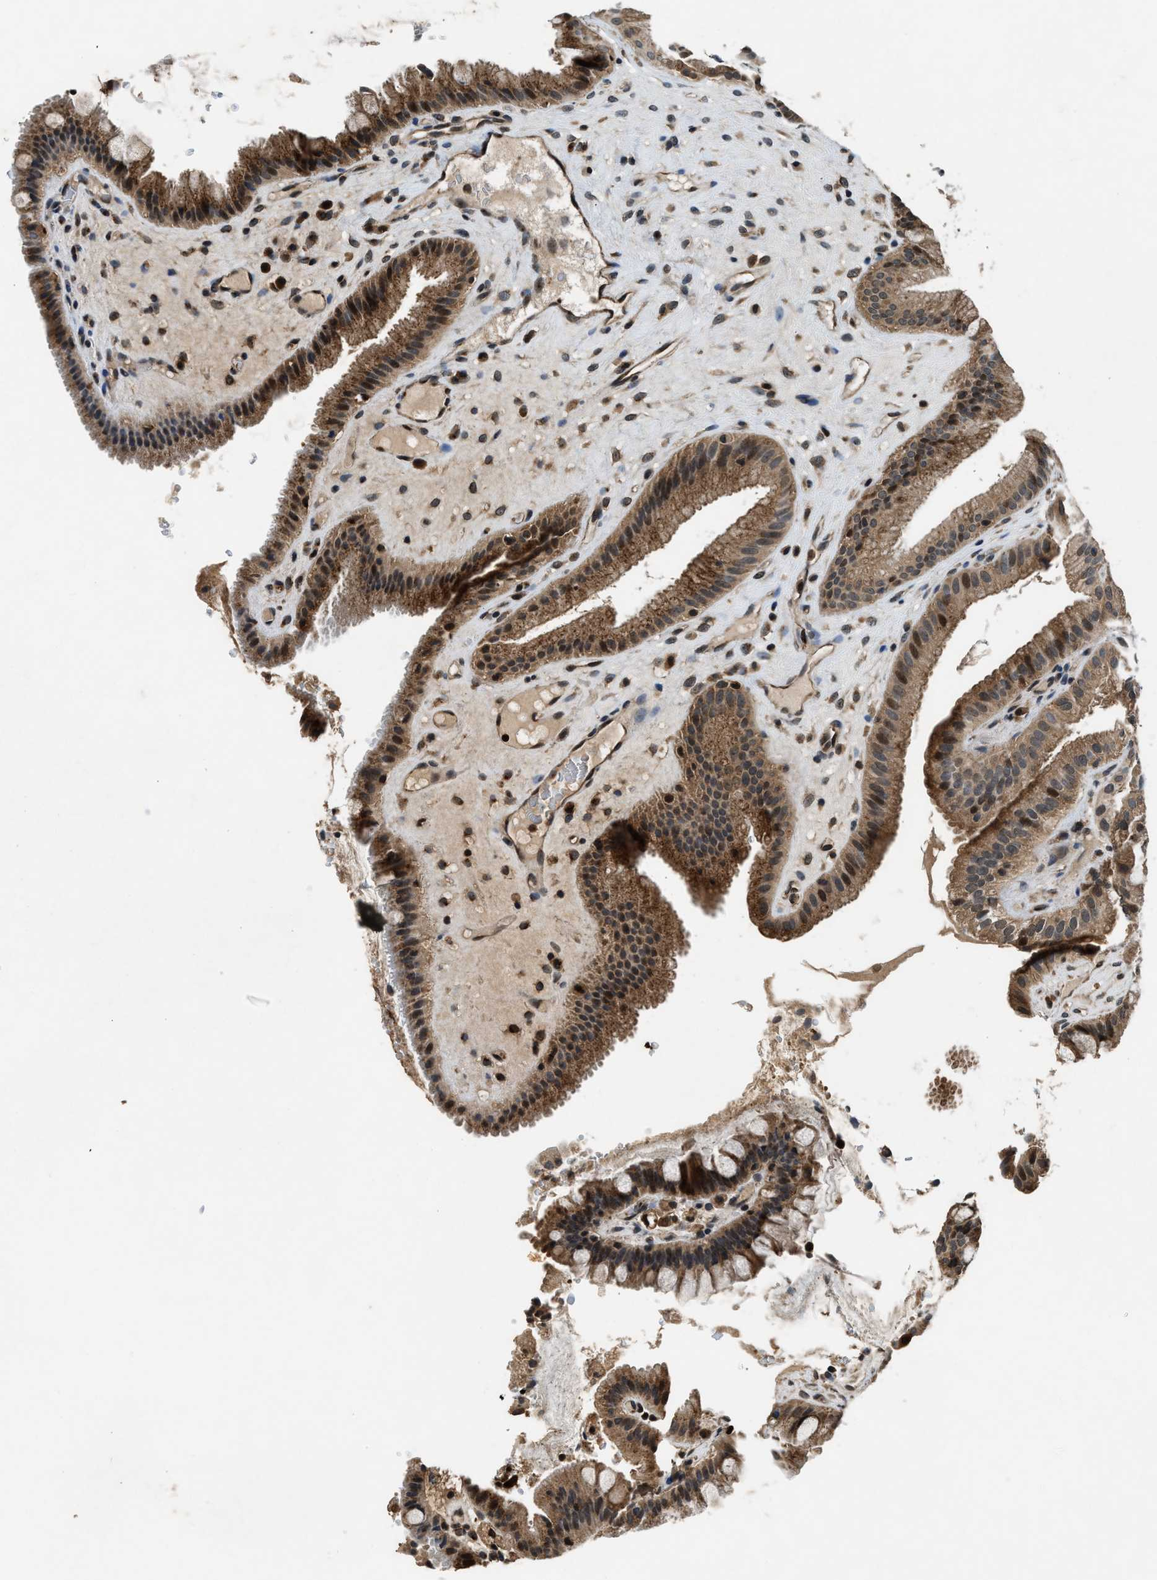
{"staining": {"intensity": "moderate", "quantity": ">75%", "location": "cytoplasmic/membranous,nuclear"}, "tissue": "gallbladder", "cell_type": "Glandular cells", "image_type": "normal", "snomed": [{"axis": "morphology", "description": "Normal tissue, NOS"}, {"axis": "topography", "description": "Gallbladder"}], "caption": "Glandular cells display medium levels of moderate cytoplasmic/membranous,nuclear positivity in approximately >75% of cells in benign human gallbladder.", "gene": "RPS6KB1", "patient": {"sex": "male", "age": 49}}